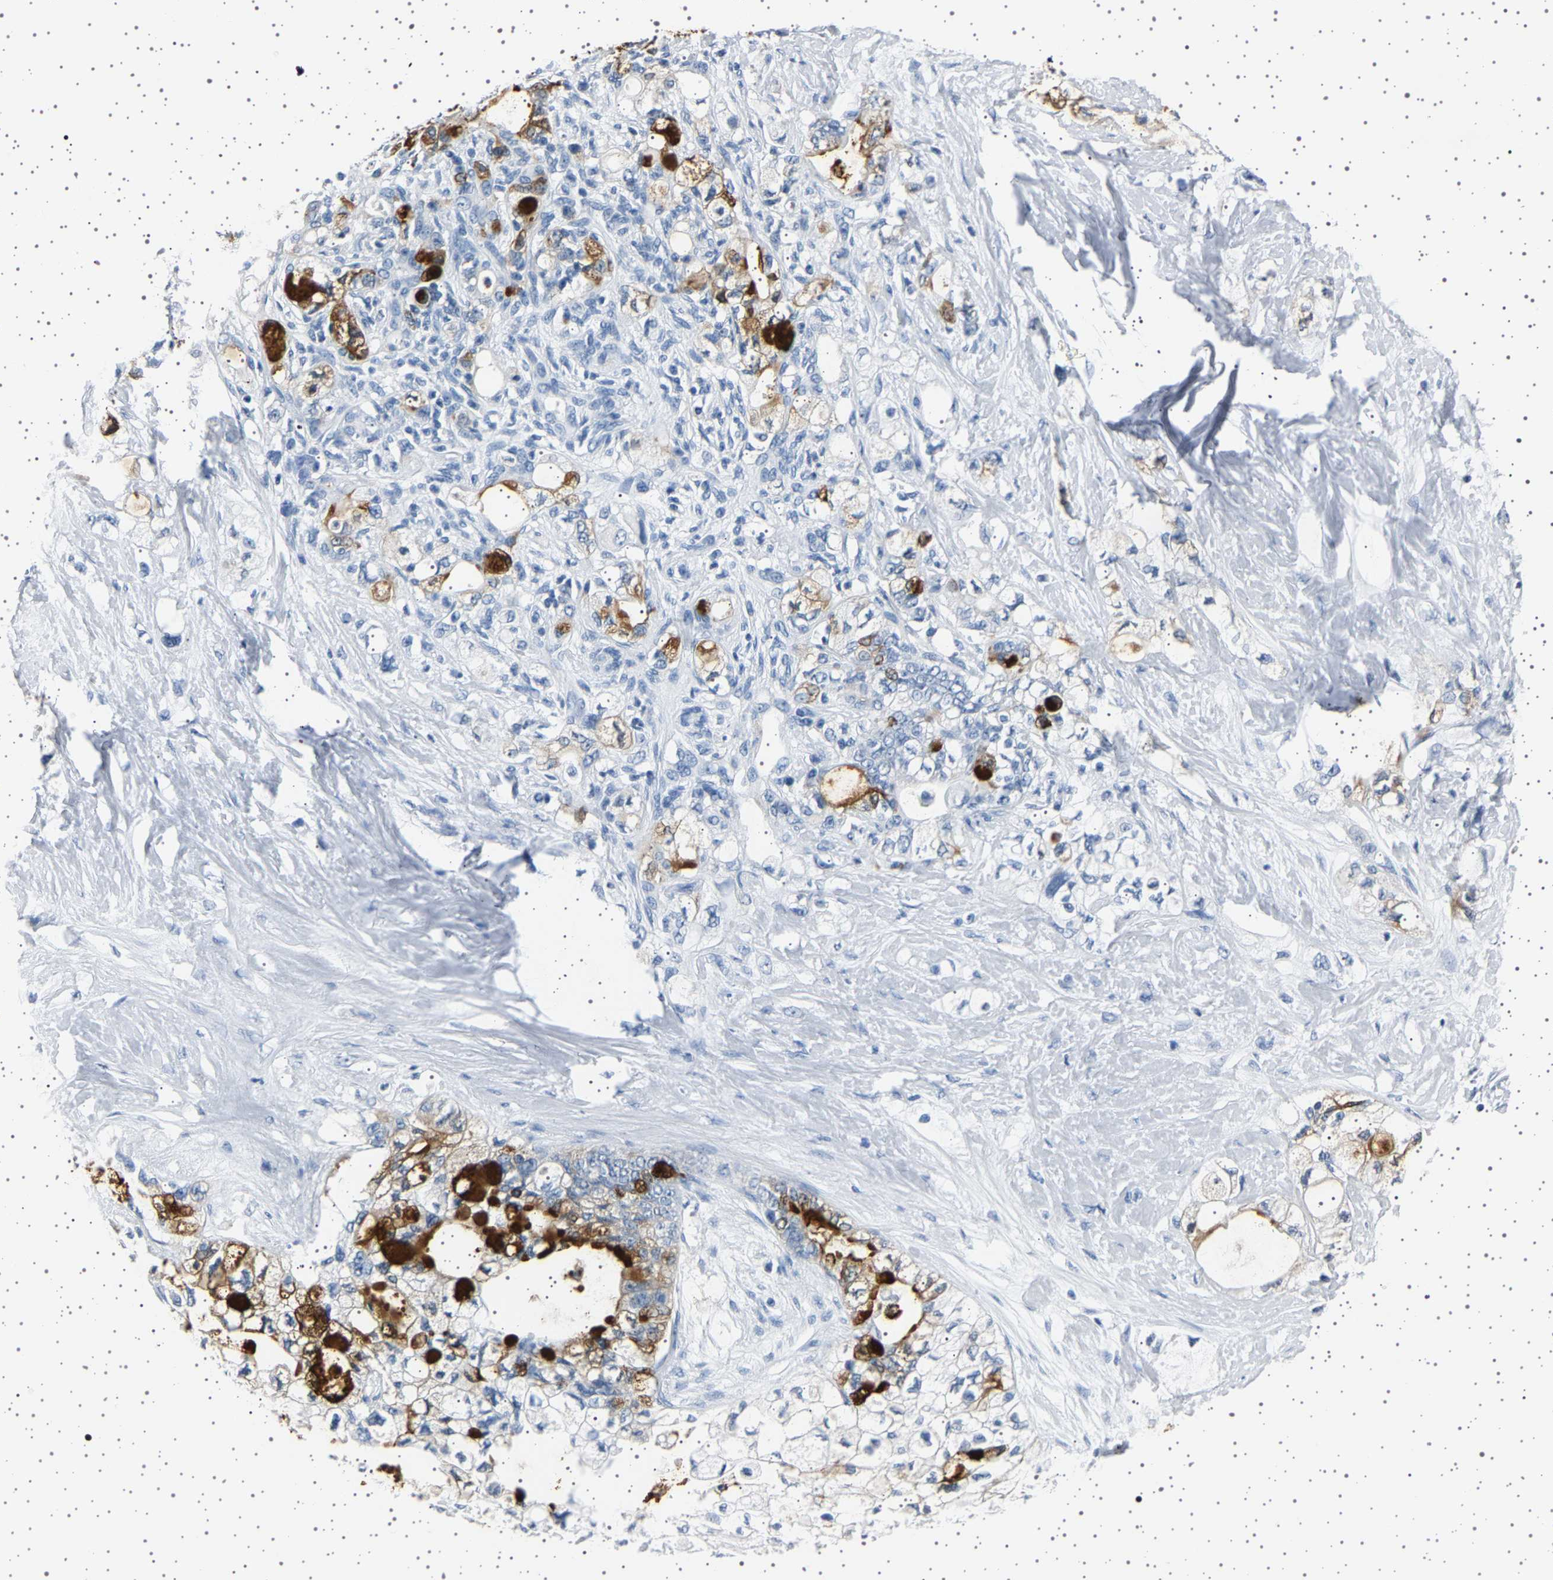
{"staining": {"intensity": "negative", "quantity": "none", "location": "none"}, "tissue": "pancreatic cancer", "cell_type": "Tumor cells", "image_type": "cancer", "snomed": [{"axis": "morphology", "description": "Adenocarcinoma, NOS"}, {"axis": "topography", "description": "Pancreas"}], "caption": "A high-resolution photomicrograph shows IHC staining of adenocarcinoma (pancreatic), which shows no significant positivity in tumor cells.", "gene": "TFF3", "patient": {"sex": "male", "age": 70}}